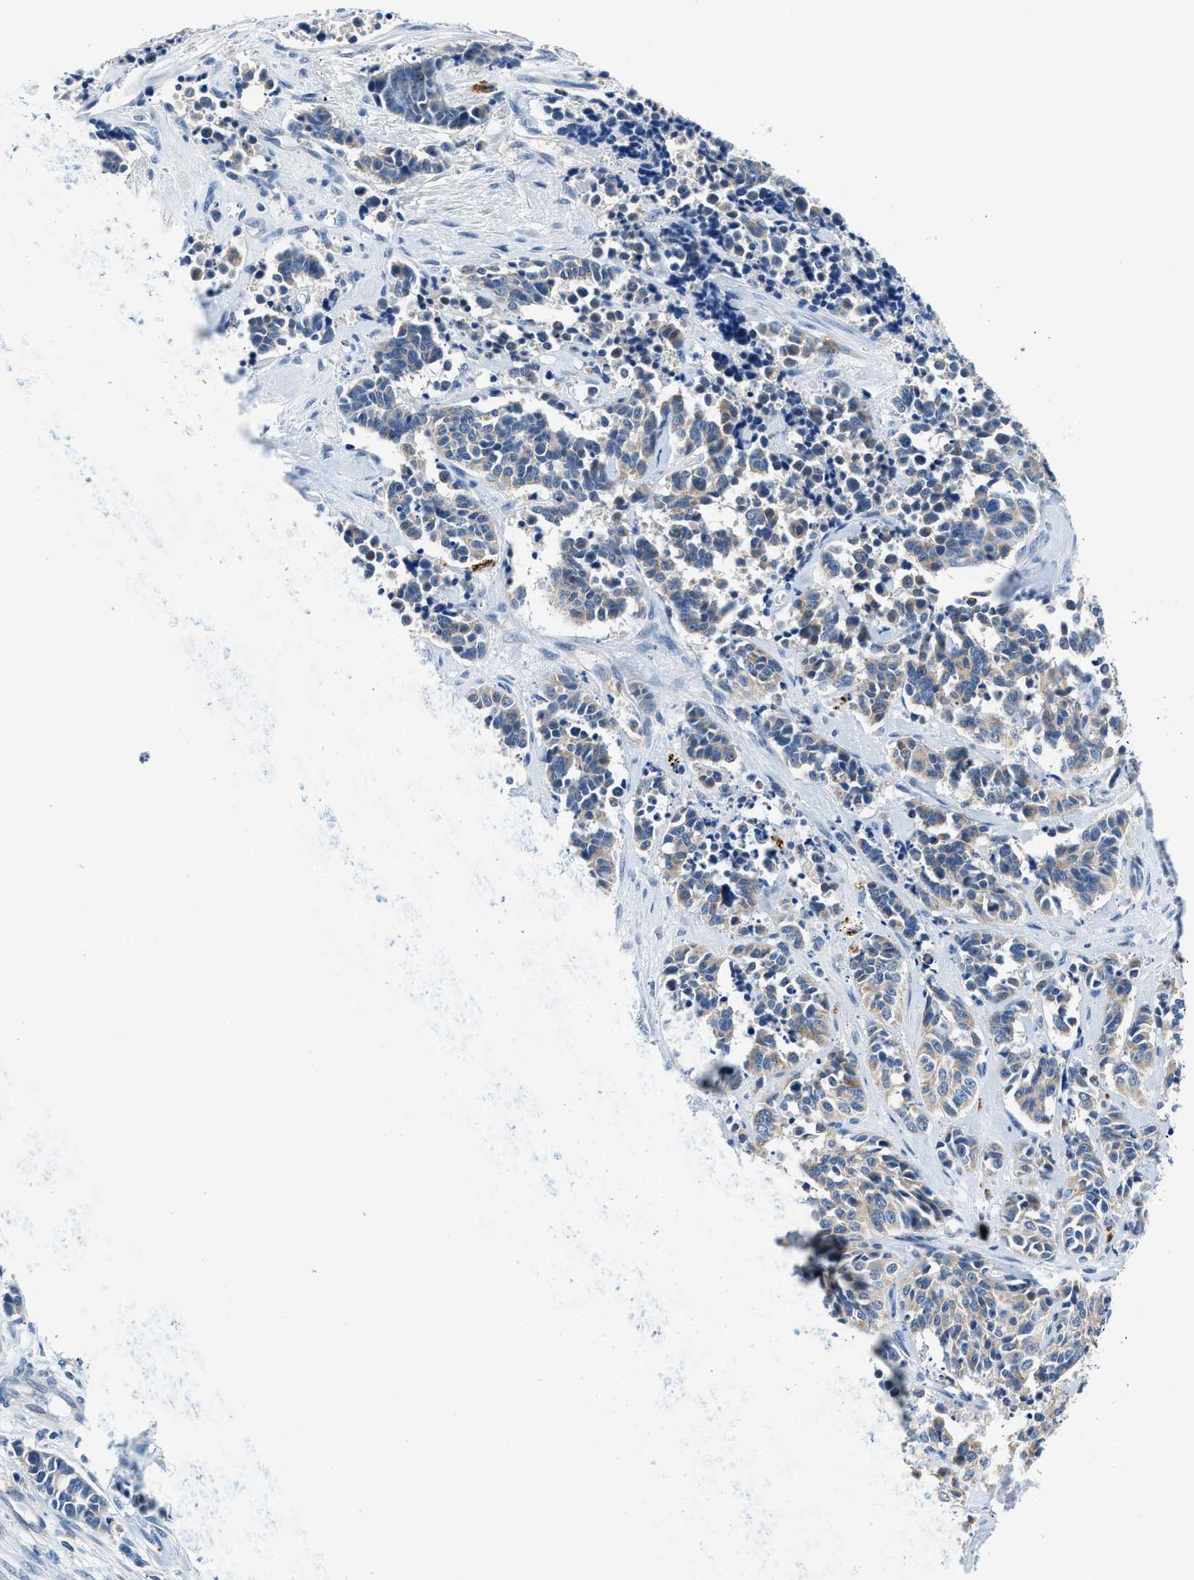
{"staining": {"intensity": "weak", "quantity": "<25%", "location": "cytoplasmic/membranous"}, "tissue": "cervical cancer", "cell_type": "Tumor cells", "image_type": "cancer", "snomed": [{"axis": "morphology", "description": "Squamous cell carcinoma, NOS"}, {"axis": "topography", "description": "Cervix"}], "caption": "This is a photomicrograph of immunohistochemistry staining of cervical squamous cell carcinoma, which shows no expression in tumor cells.", "gene": "ADGRE3", "patient": {"sex": "female", "age": 35}}